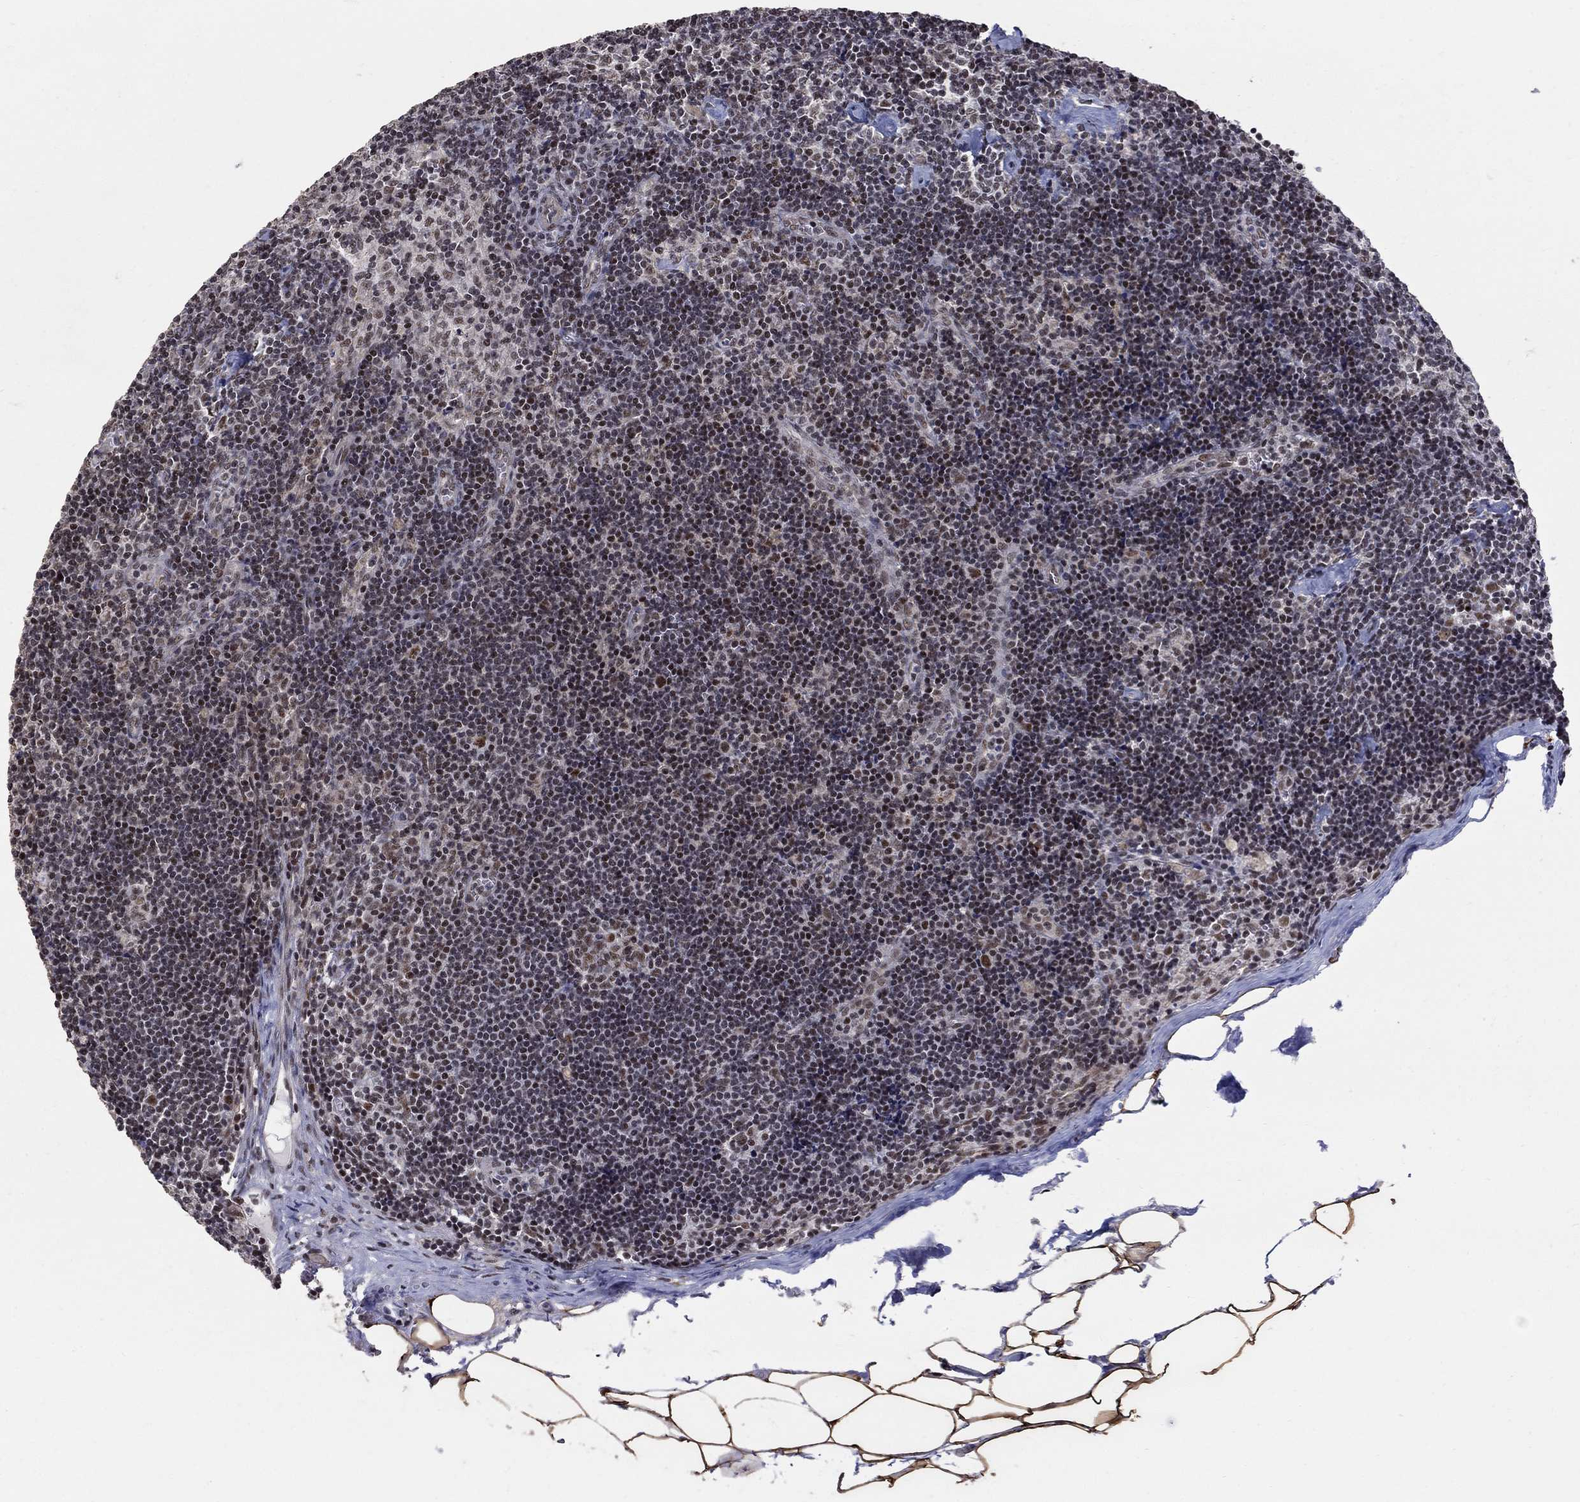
{"staining": {"intensity": "moderate", "quantity": "<25%", "location": "nuclear"}, "tissue": "lymph node", "cell_type": "Non-germinal center cells", "image_type": "normal", "snomed": [{"axis": "morphology", "description": "Normal tissue, NOS"}, {"axis": "topography", "description": "Lymph node"}], "caption": "Protein staining reveals moderate nuclear positivity in about <25% of non-germinal center cells in unremarkable lymph node.", "gene": "PNISR", "patient": {"sex": "female", "age": 51}}